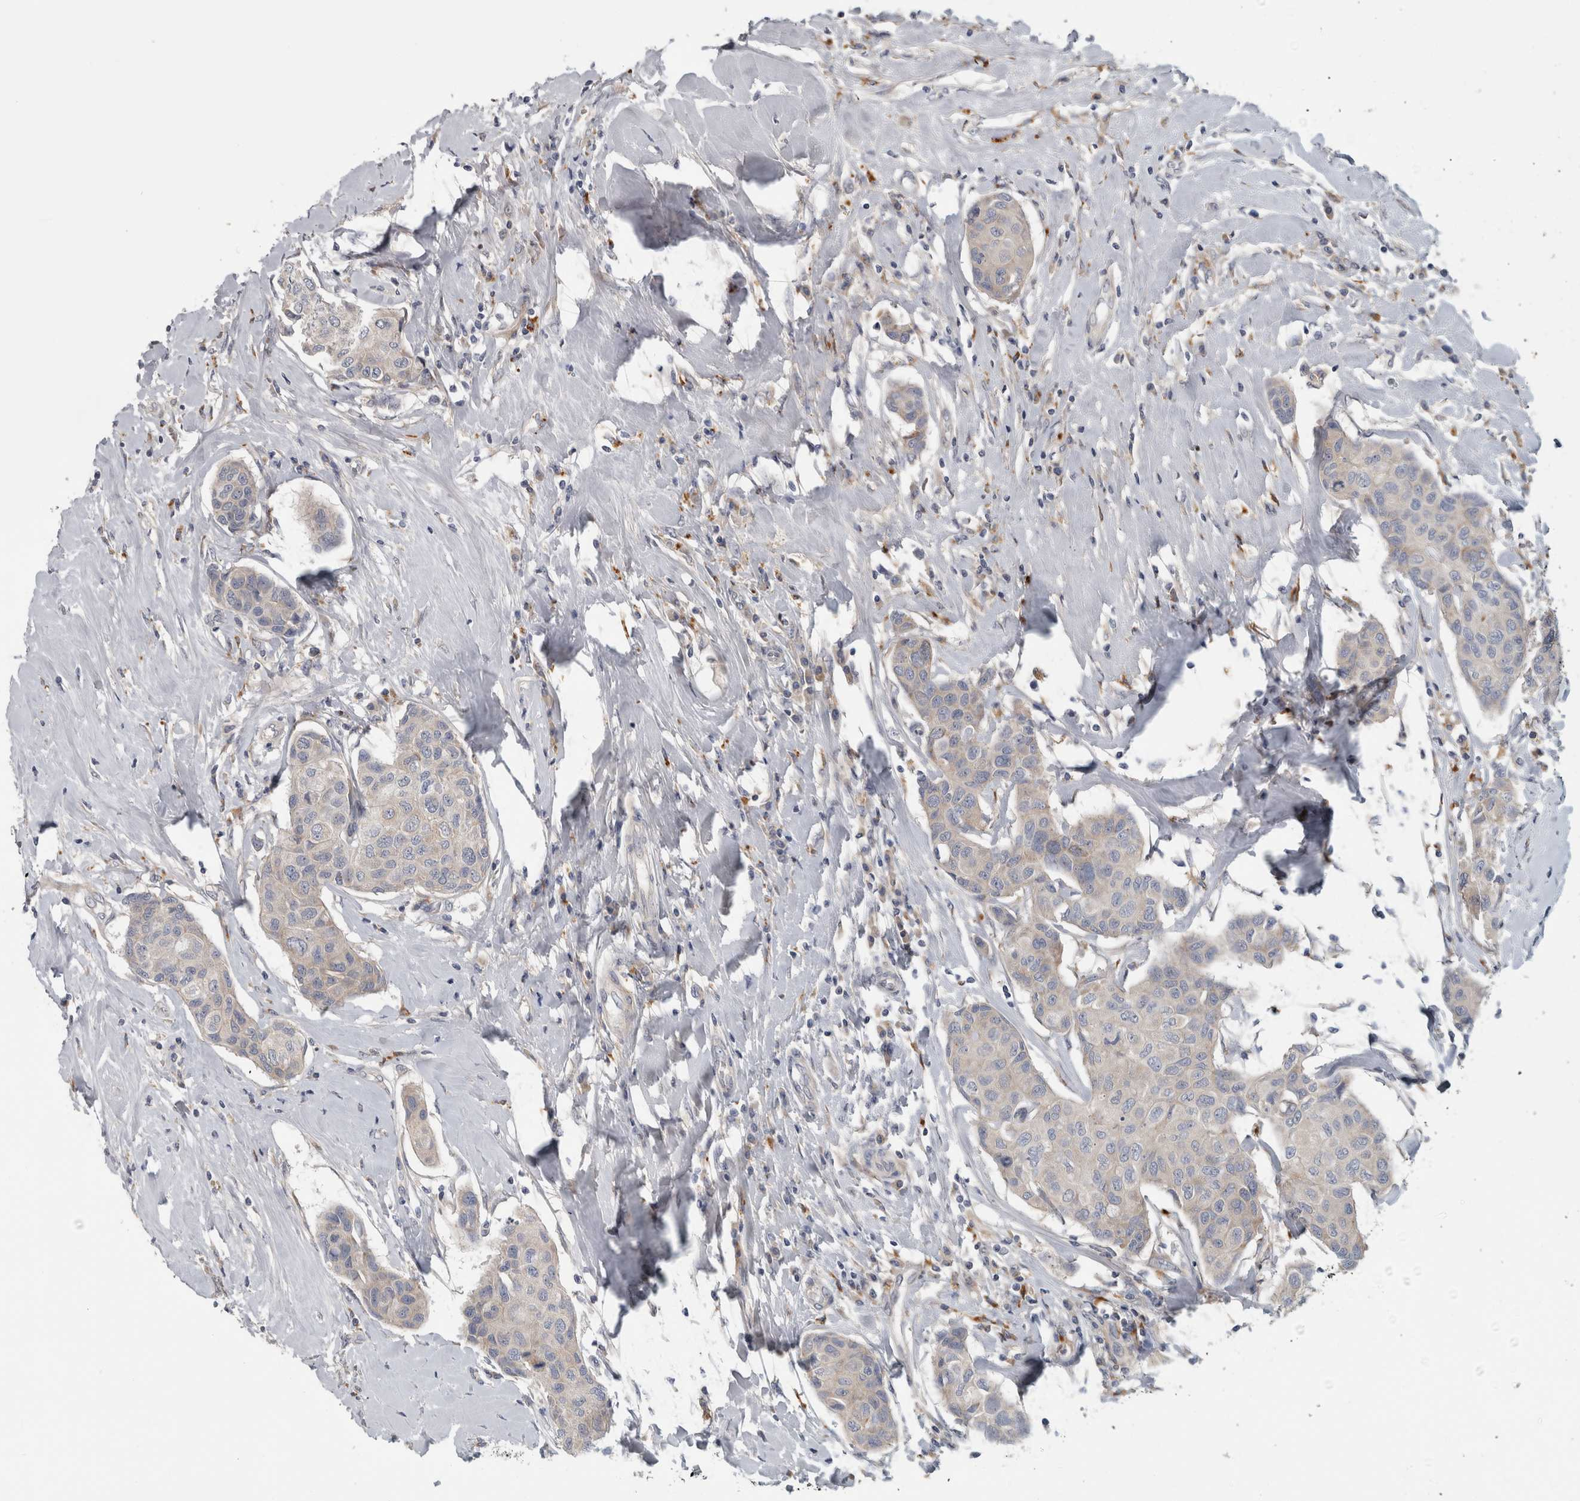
{"staining": {"intensity": "negative", "quantity": "none", "location": "none"}, "tissue": "breast cancer", "cell_type": "Tumor cells", "image_type": "cancer", "snomed": [{"axis": "morphology", "description": "Duct carcinoma"}, {"axis": "topography", "description": "Breast"}], "caption": "This is an IHC histopathology image of human breast cancer (infiltrating ductal carcinoma). There is no positivity in tumor cells.", "gene": "ATXN2", "patient": {"sex": "female", "age": 80}}